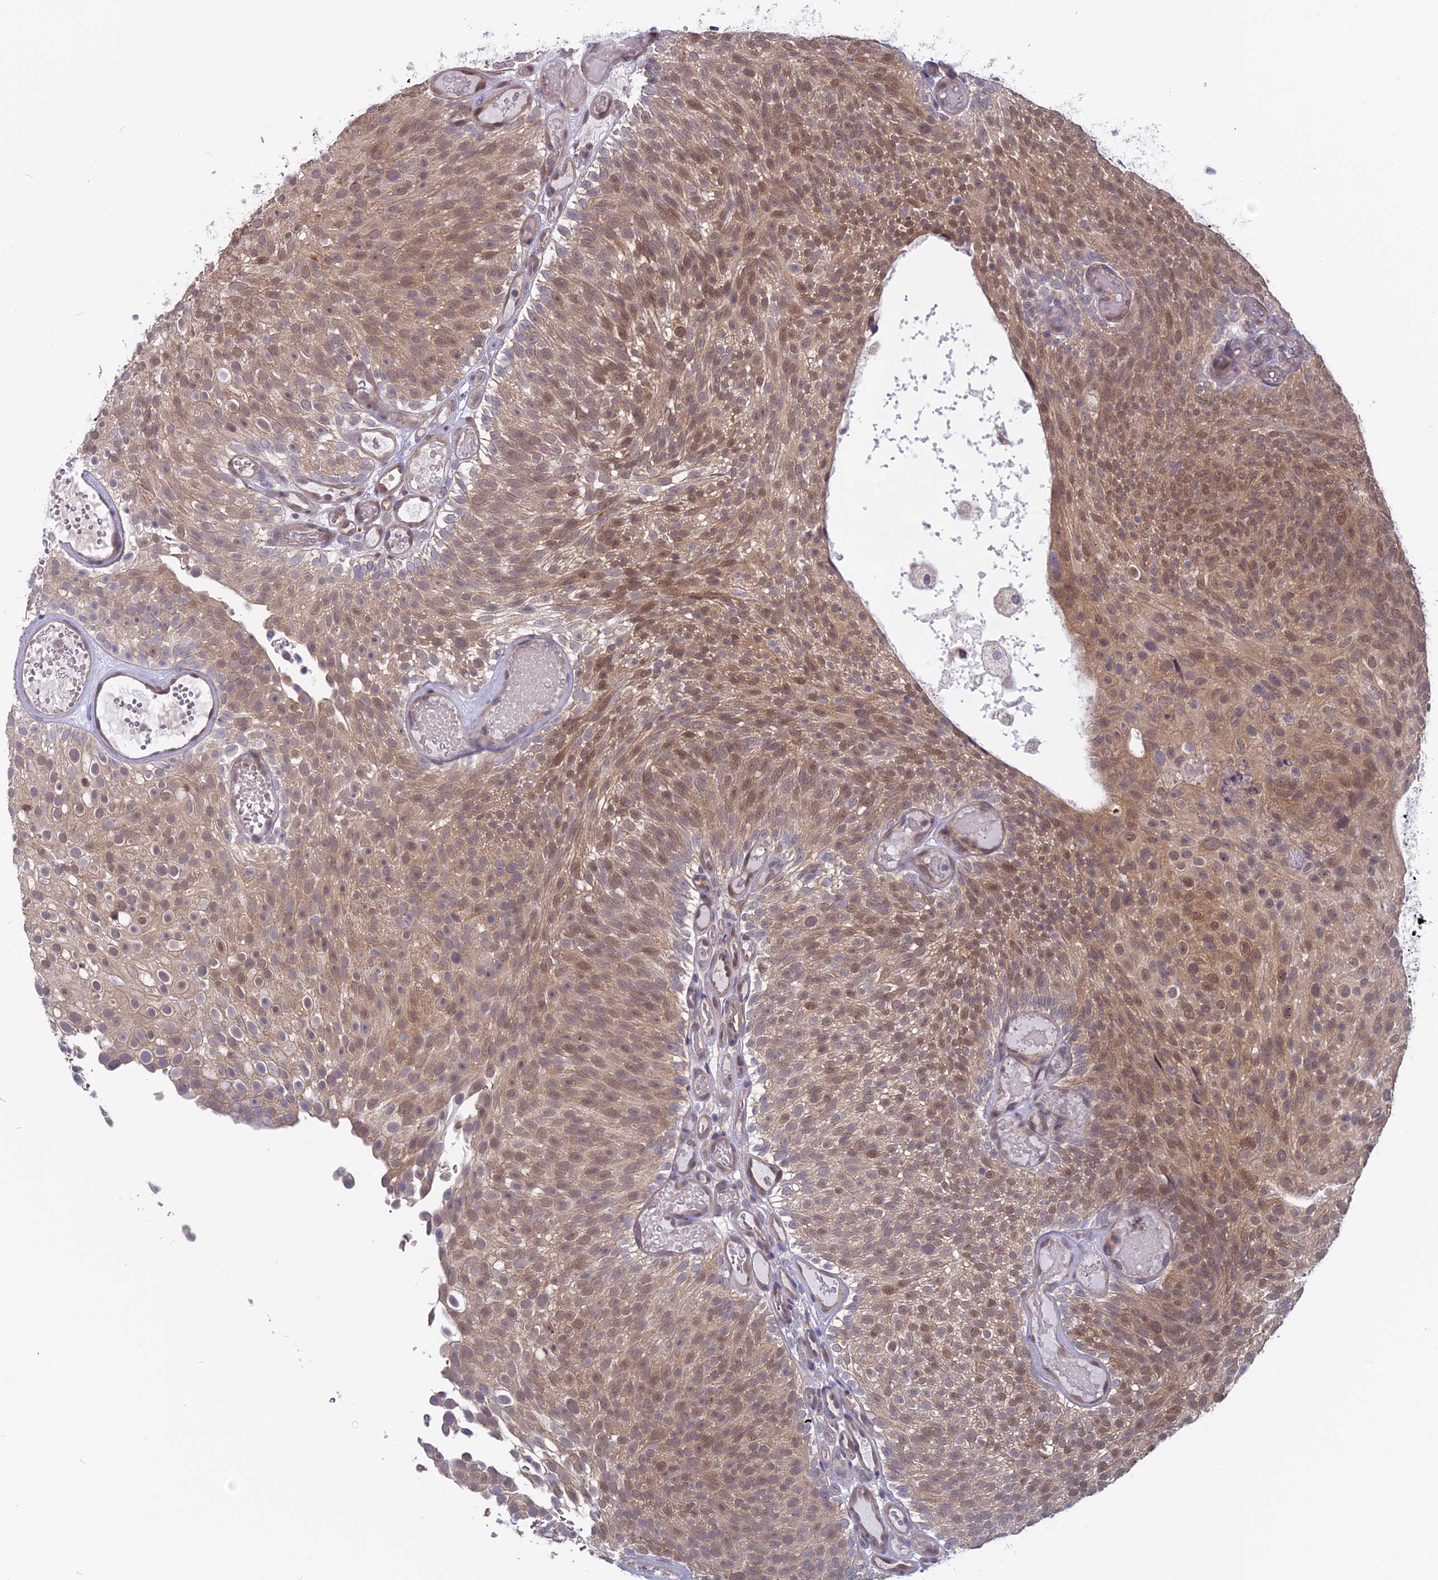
{"staining": {"intensity": "moderate", "quantity": ">75%", "location": "cytoplasmic/membranous,nuclear"}, "tissue": "urothelial cancer", "cell_type": "Tumor cells", "image_type": "cancer", "snomed": [{"axis": "morphology", "description": "Urothelial carcinoma, Low grade"}, {"axis": "topography", "description": "Urinary bladder"}], "caption": "Human urothelial cancer stained with a protein marker reveals moderate staining in tumor cells.", "gene": "MRI1", "patient": {"sex": "male", "age": 78}}